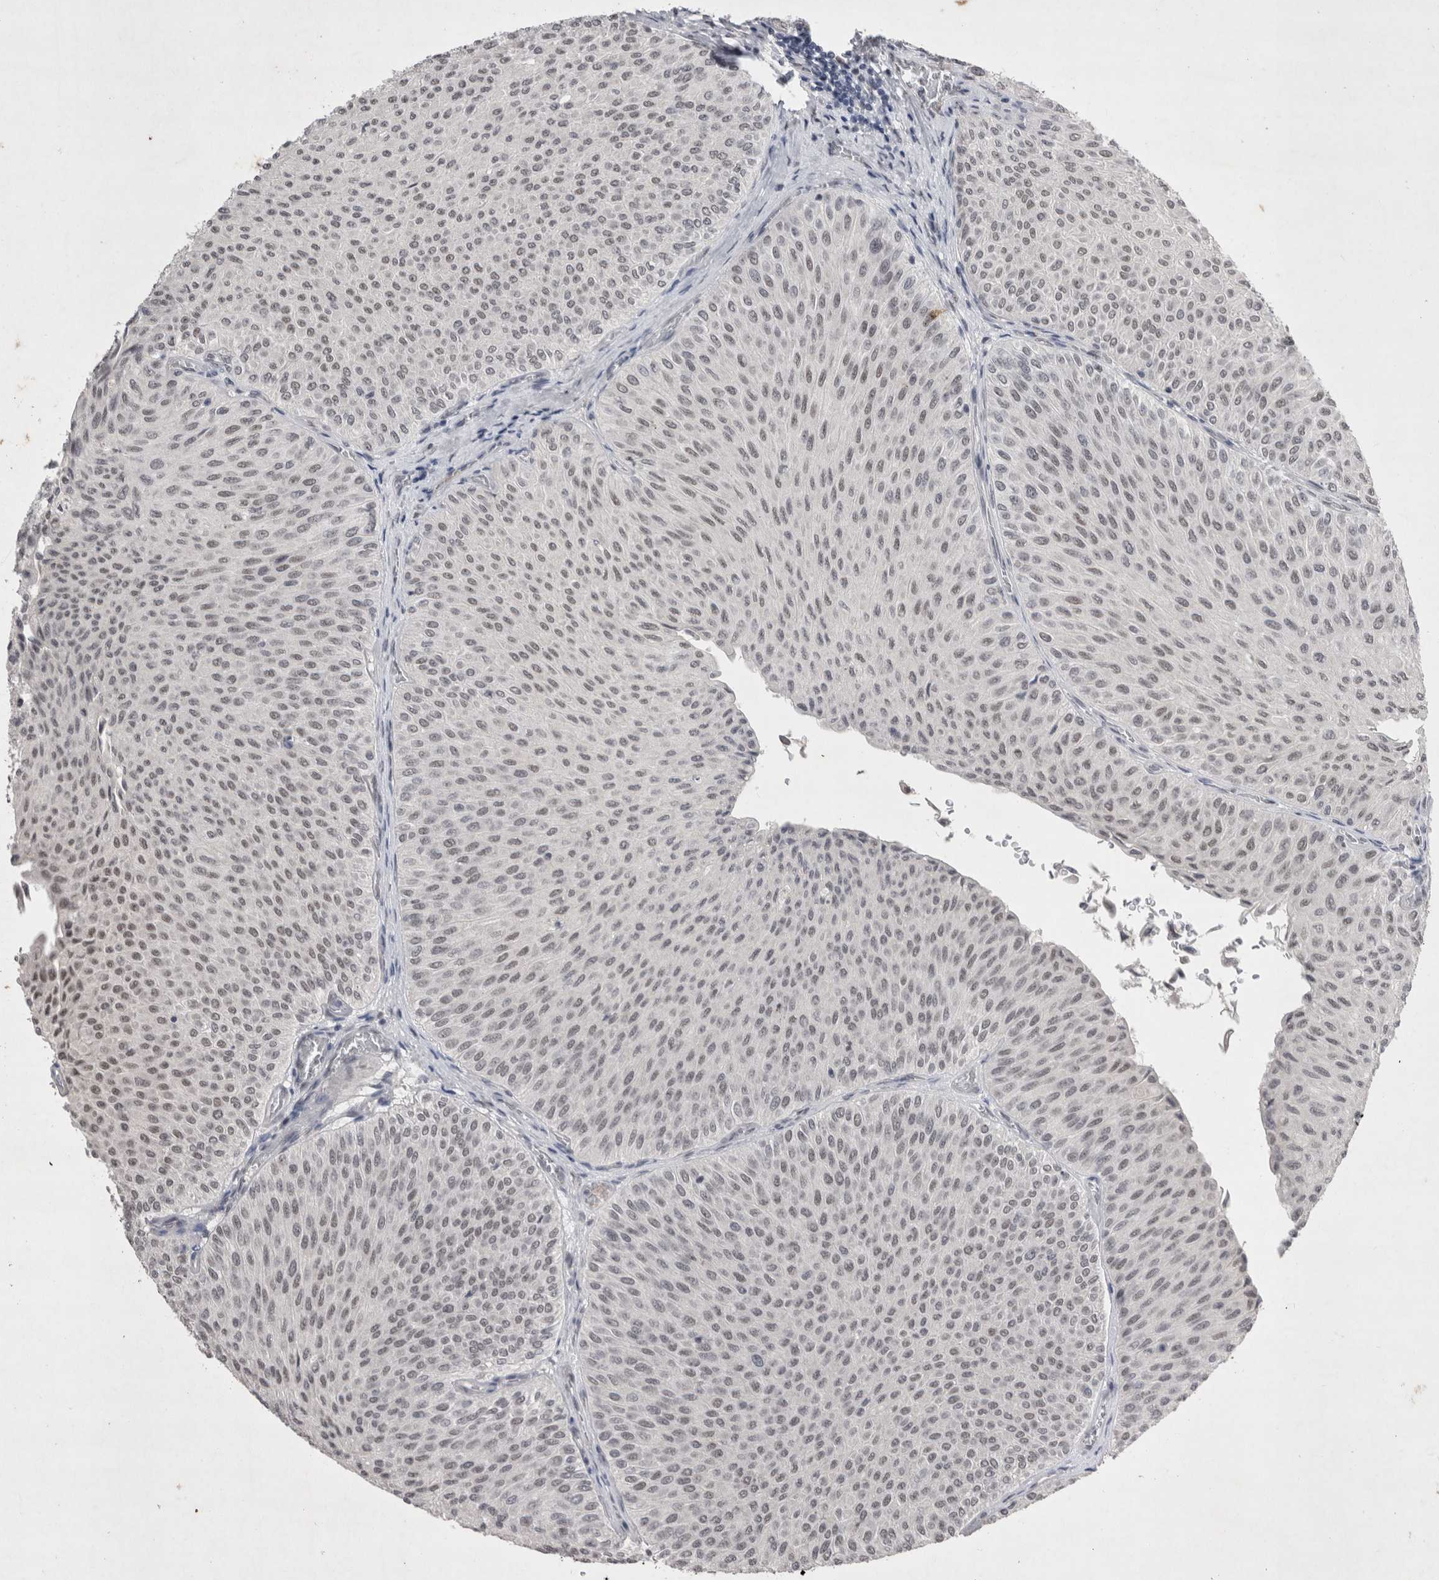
{"staining": {"intensity": "negative", "quantity": "none", "location": "none"}, "tissue": "urothelial cancer", "cell_type": "Tumor cells", "image_type": "cancer", "snomed": [{"axis": "morphology", "description": "Urothelial carcinoma, Low grade"}, {"axis": "topography", "description": "Urinary bladder"}], "caption": "High magnification brightfield microscopy of urothelial carcinoma (low-grade) stained with DAB (brown) and counterstained with hematoxylin (blue): tumor cells show no significant expression.", "gene": "RBM6", "patient": {"sex": "male", "age": 78}}